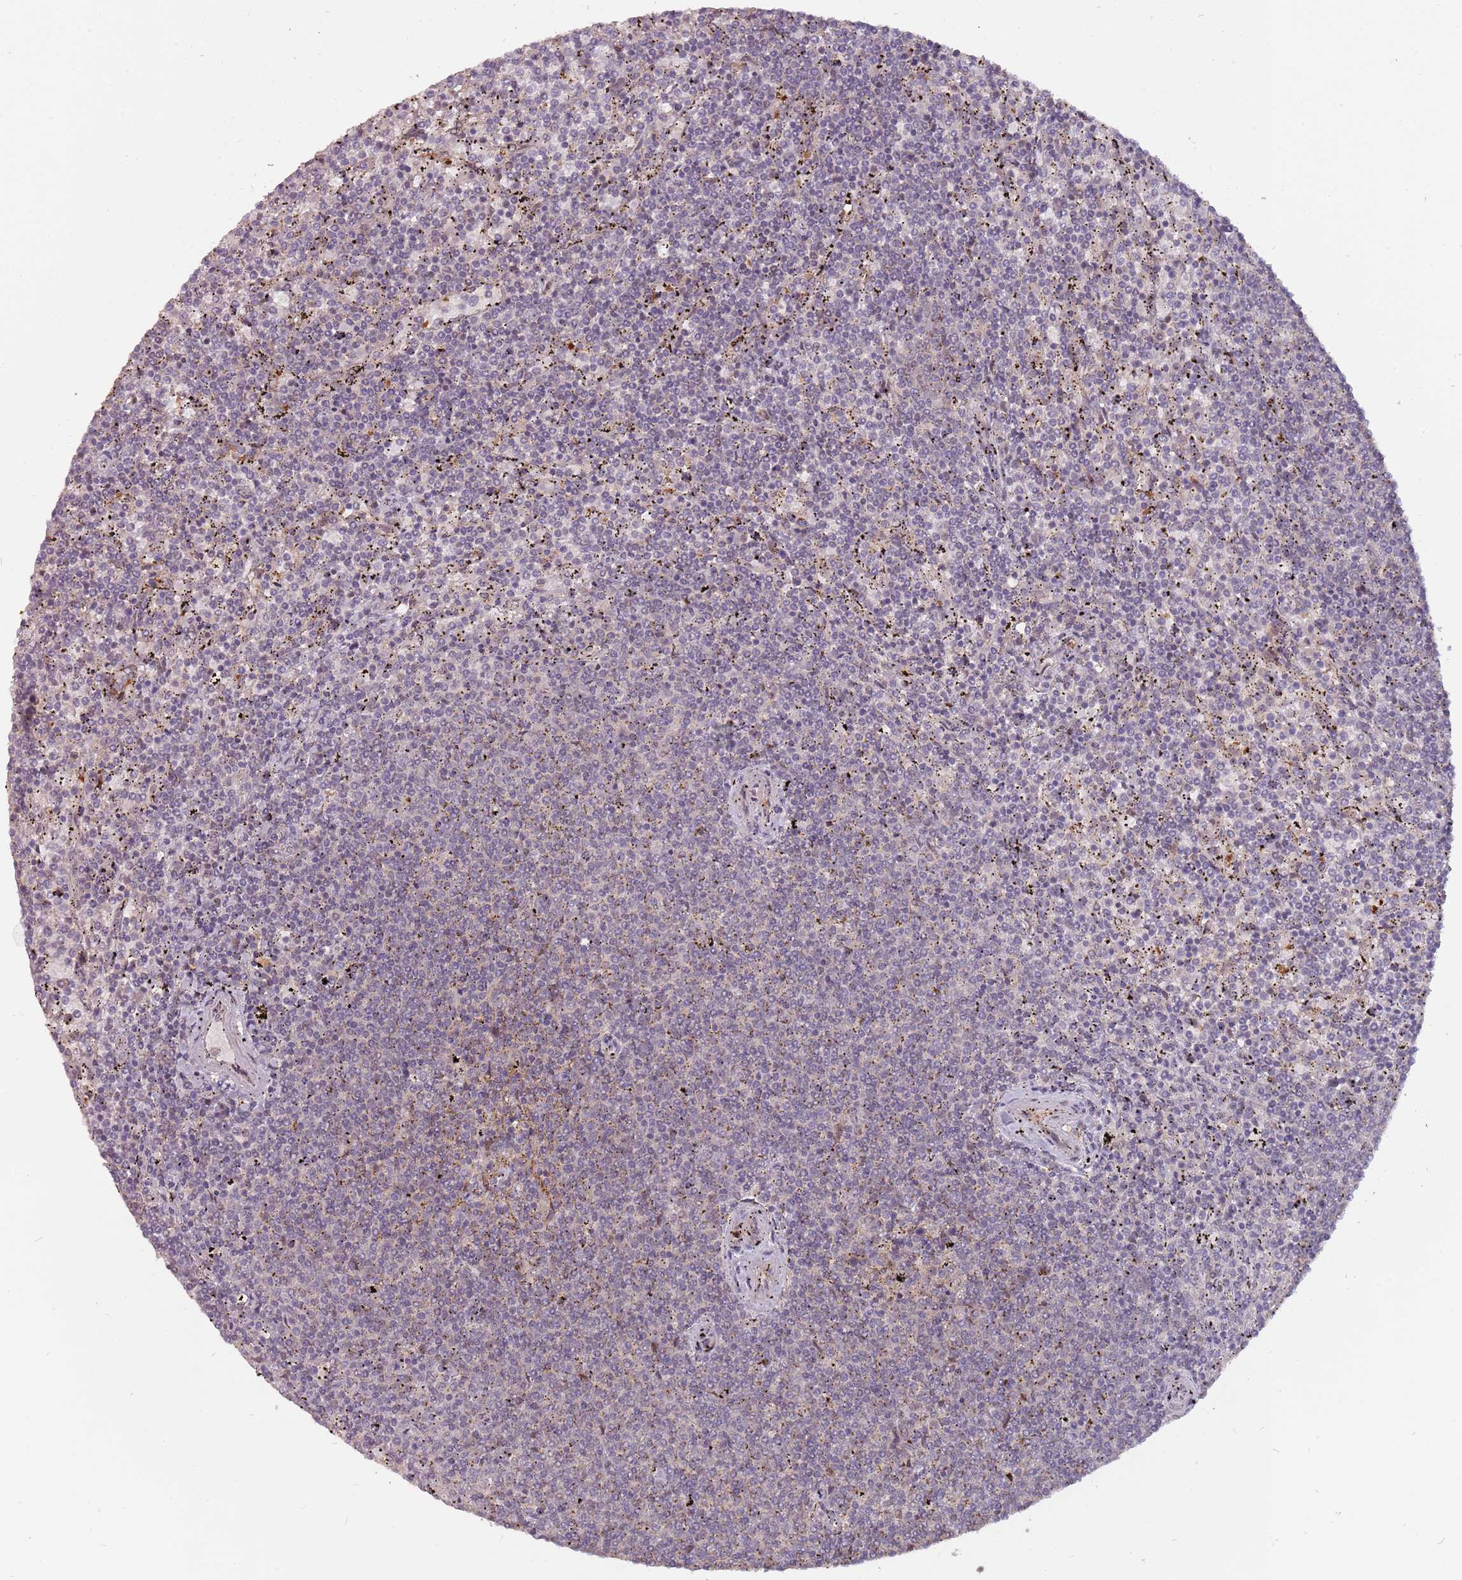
{"staining": {"intensity": "negative", "quantity": "none", "location": "none"}, "tissue": "lymphoma", "cell_type": "Tumor cells", "image_type": "cancer", "snomed": [{"axis": "morphology", "description": "Malignant lymphoma, non-Hodgkin's type, Low grade"}, {"axis": "topography", "description": "Spleen"}], "caption": "High magnification brightfield microscopy of lymphoma stained with DAB (brown) and counterstained with hematoxylin (blue): tumor cells show no significant expression.", "gene": "ZBTB5", "patient": {"sex": "female", "age": 50}}